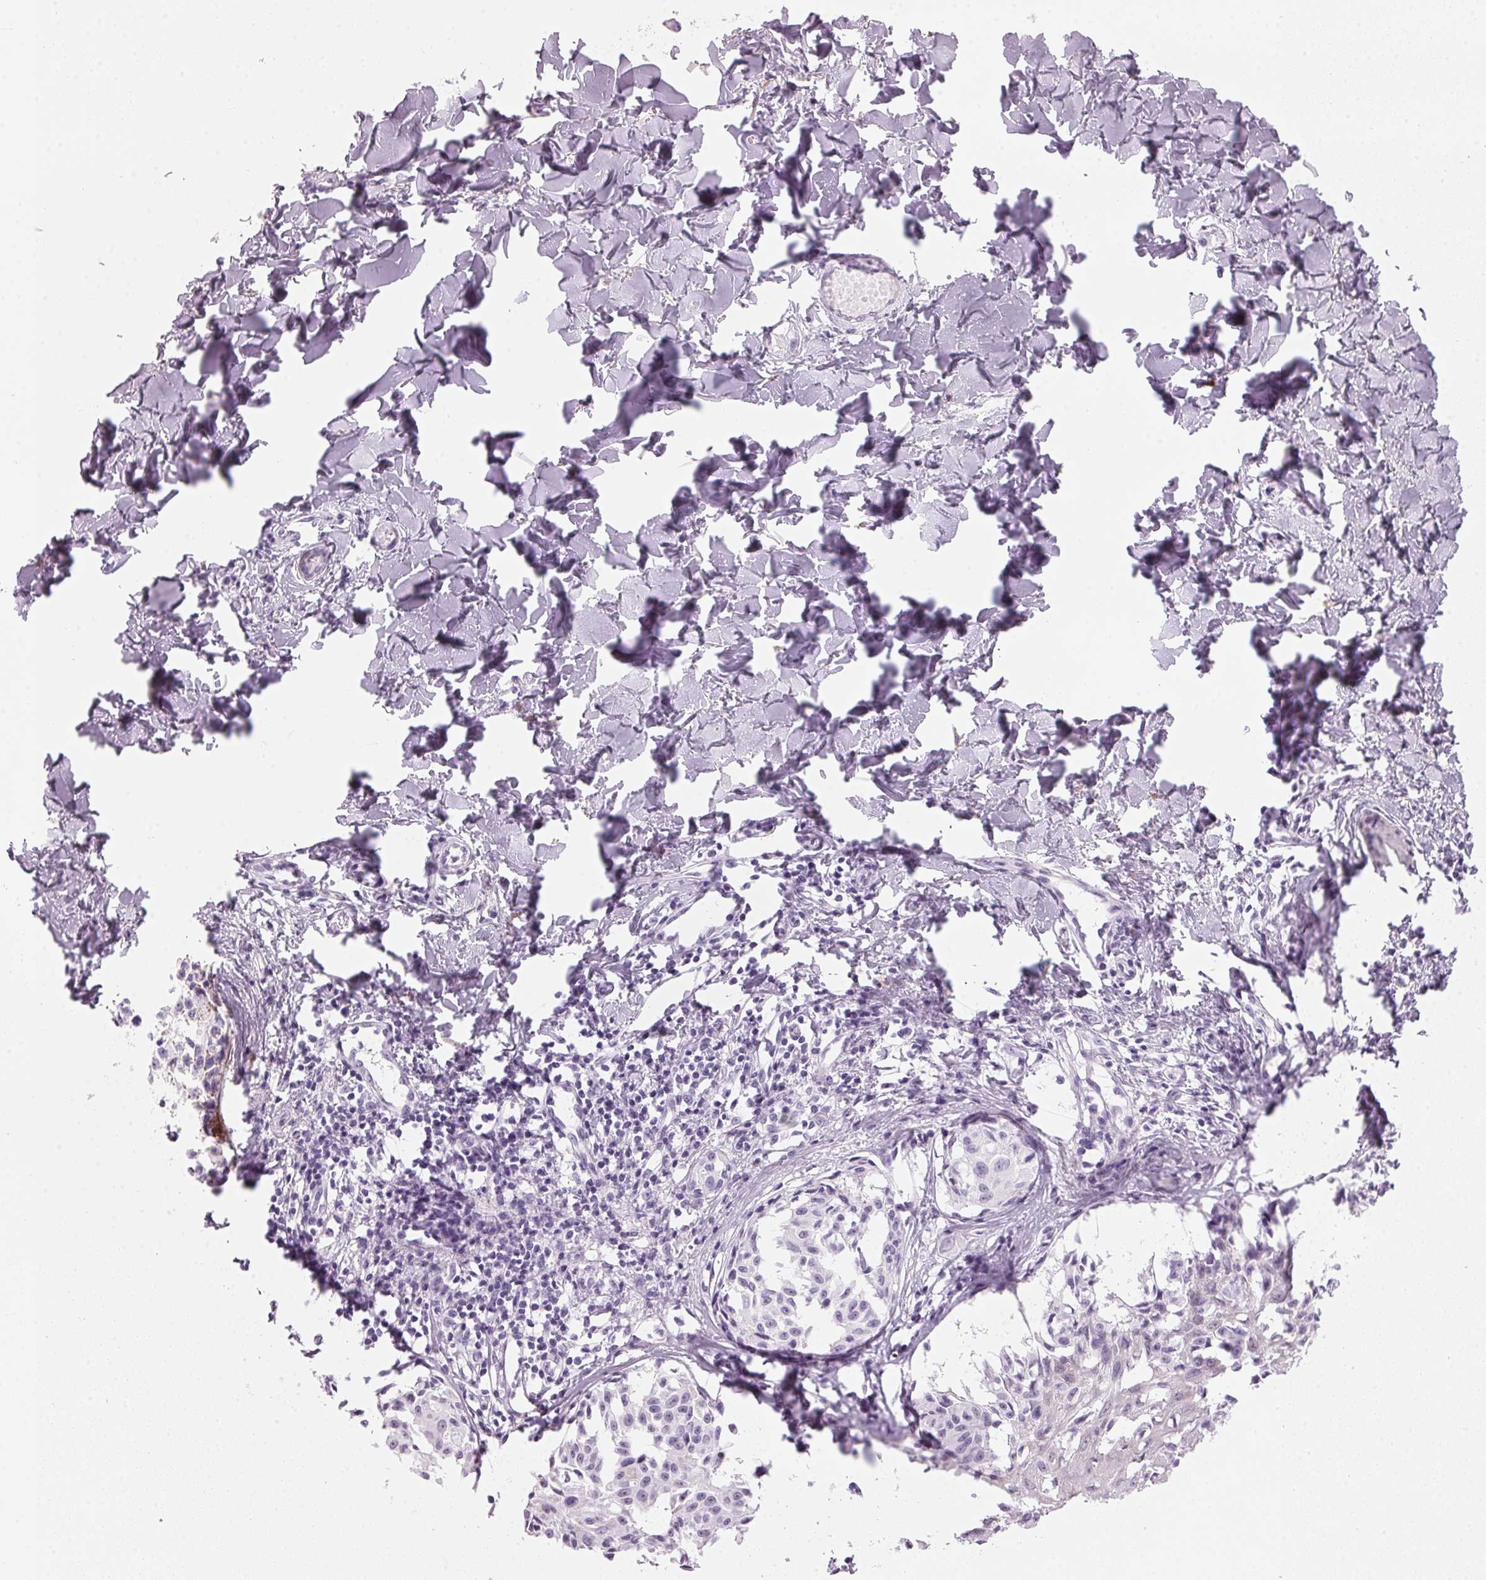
{"staining": {"intensity": "negative", "quantity": "none", "location": "none"}, "tissue": "melanoma", "cell_type": "Tumor cells", "image_type": "cancer", "snomed": [{"axis": "morphology", "description": "Malignant melanoma, NOS"}, {"axis": "topography", "description": "Skin"}], "caption": "Human melanoma stained for a protein using immunohistochemistry (IHC) shows no positivity in tumor cells.", "gene": "DNTTIP2", "patient": {"sex": "male", "age": 51}}